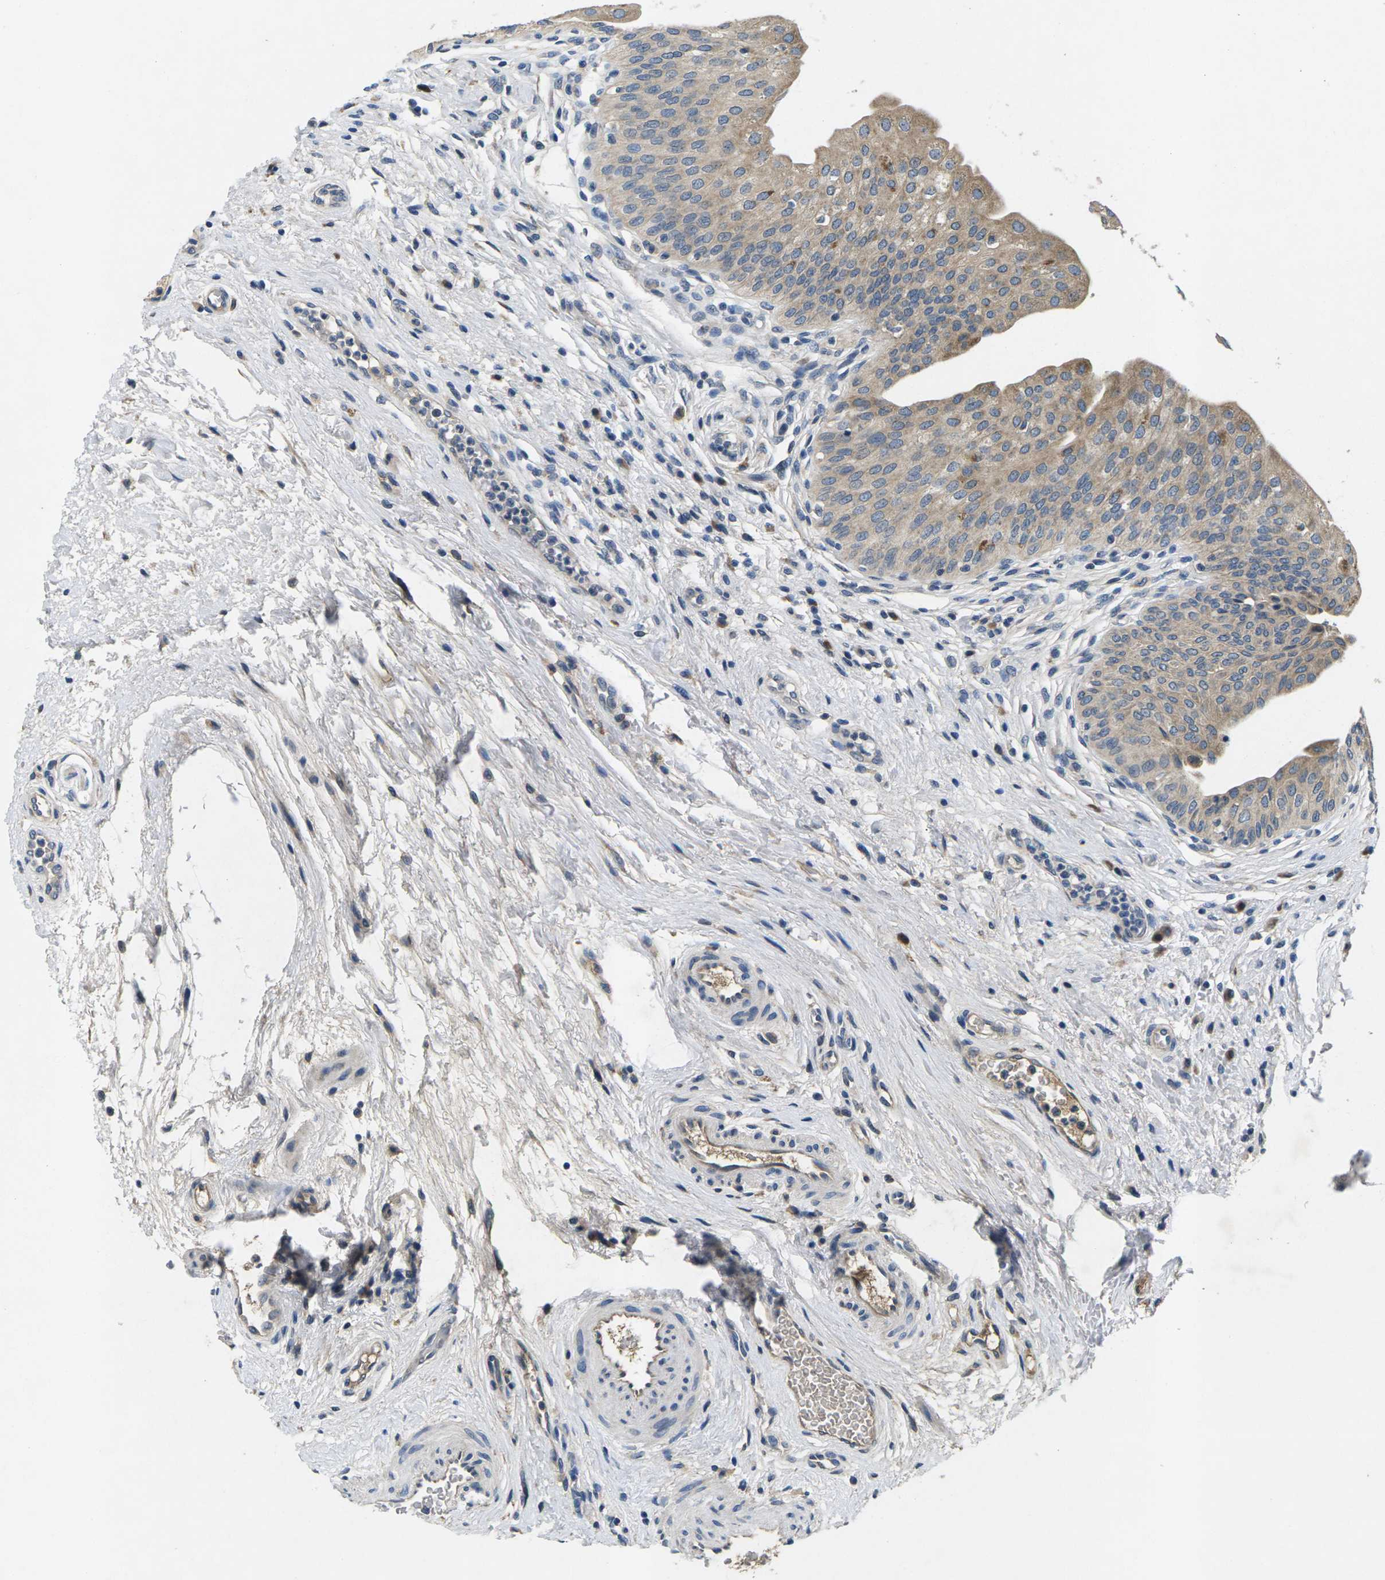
{"staining": {"intensity": "moderate", "quantity": ">75%", "location": "cytoplasmic/membranous"}, "tissue": "urinary bladder", "cell_type": "Urothelial cells", "image_type": "normal", "snomed": [{"axis": "morphology", "description": "Normal tissue, NOS"}, {"axis": "topography", "description": "Urinary bladder"}], "caption": "IHC histopathology image of benign human urinary bladder stained for a protein (brown), which shows medium levels of moderate cytoplasmic/membranous expression in approximately >75% of urothelial cells.", "gene": "ERGIC3", "patient": {"sex": "male", "age": 46}}